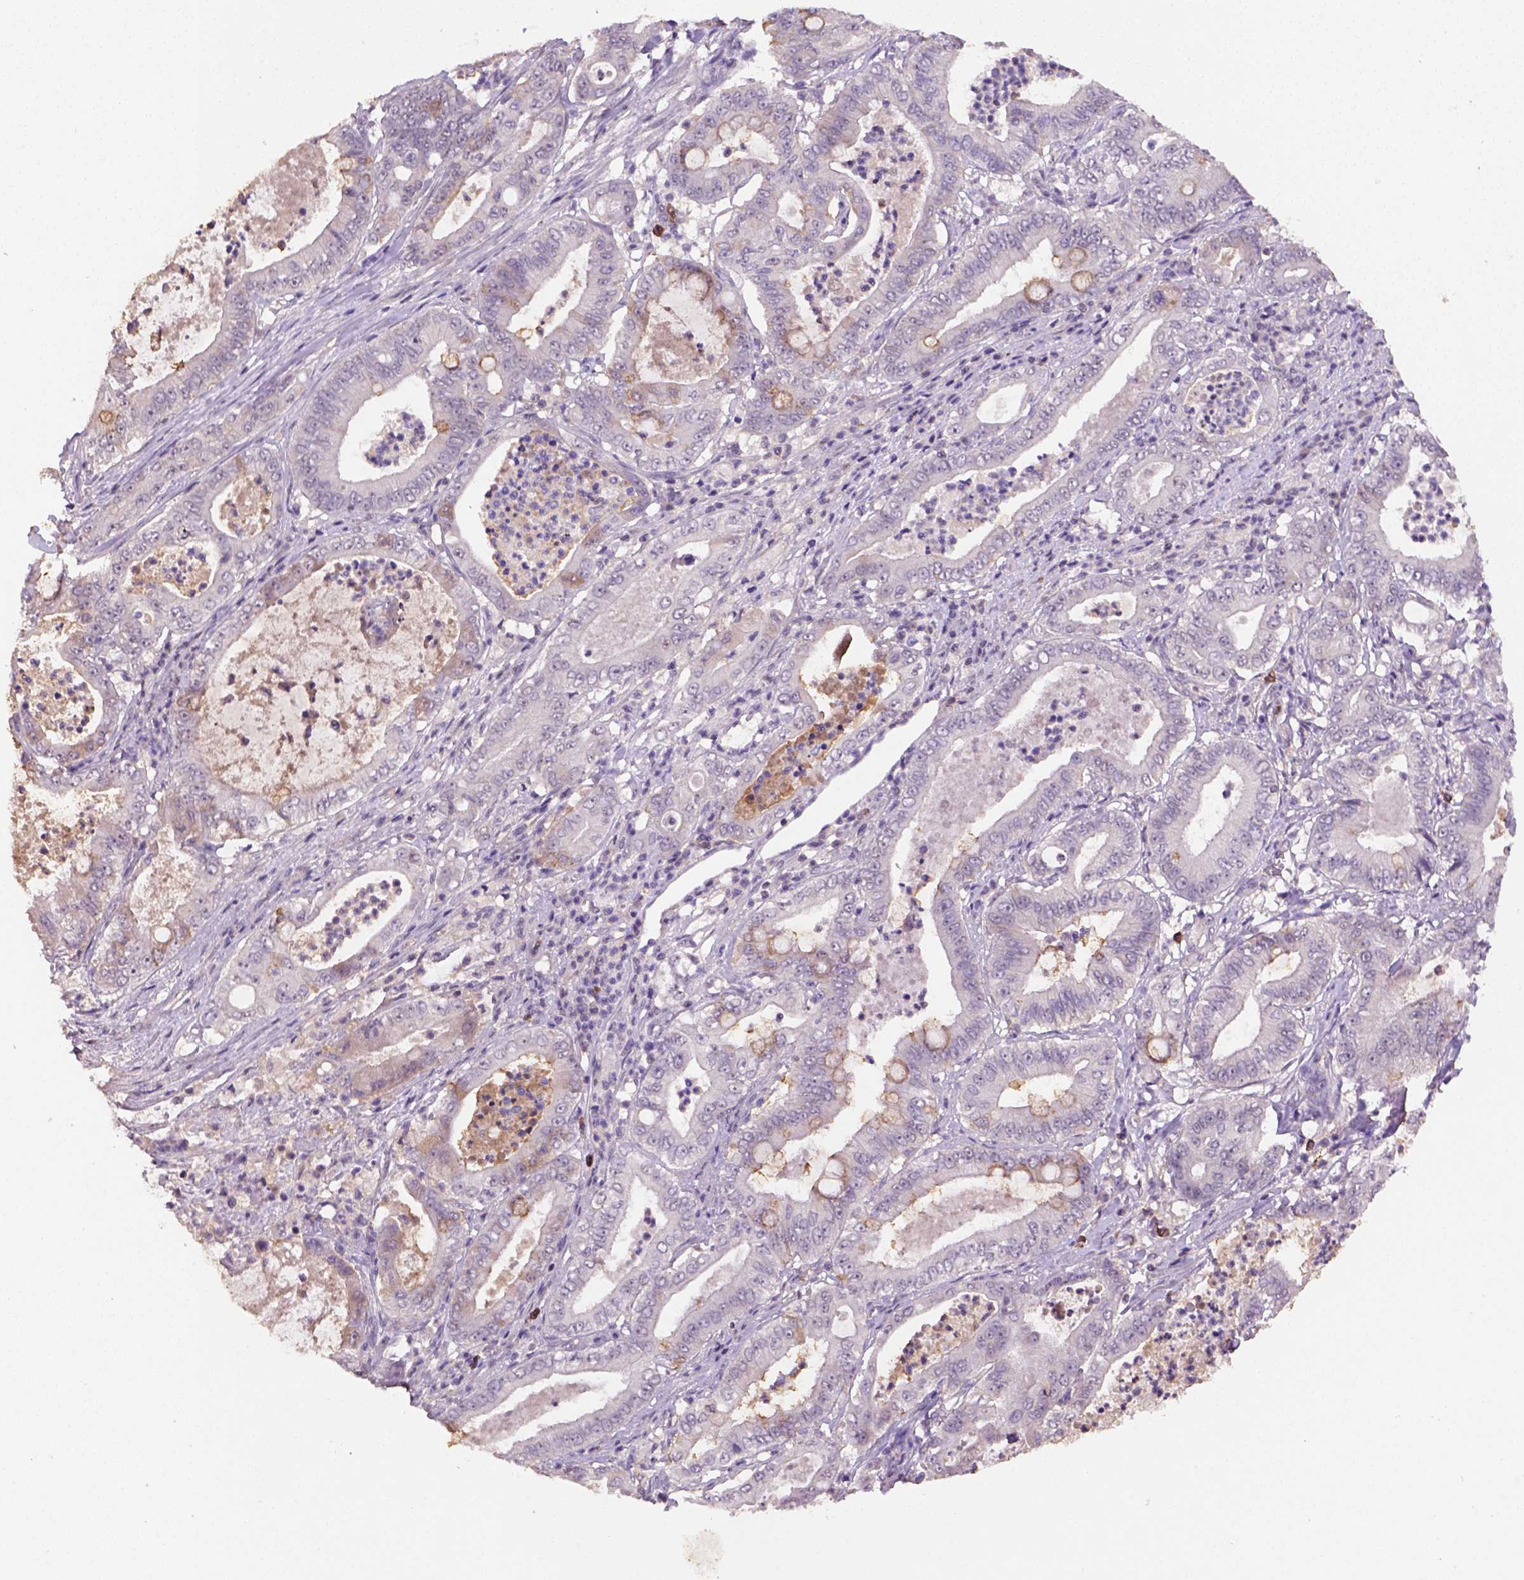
{"staining": {"intensity": "weak", "quantity": "25%-75%", "location": "cytoplasmic/membranous,nuclear"}, "tissue": "pancreatic cancer", "cell_type": "Tumor cells", "image_type": "cancer", "snomed": [{"axis": "morphology", "description": "Adenocarcinoma, NOS"}, {"axis": "topography", "description": "Pancreas"}], "caption": "A low amount of weak cytoplasmic/membranous and nuclear expression is appreciated in approximately 25%-75% of tumor cells in pancreatic adenocarcinoma tissue. (DAB (3,3'-diaminobenzidine) IHC with brightfield microscopy, high magnification).", "gene": "SCML4", "patient": {"sex": "male", "age": 71}}